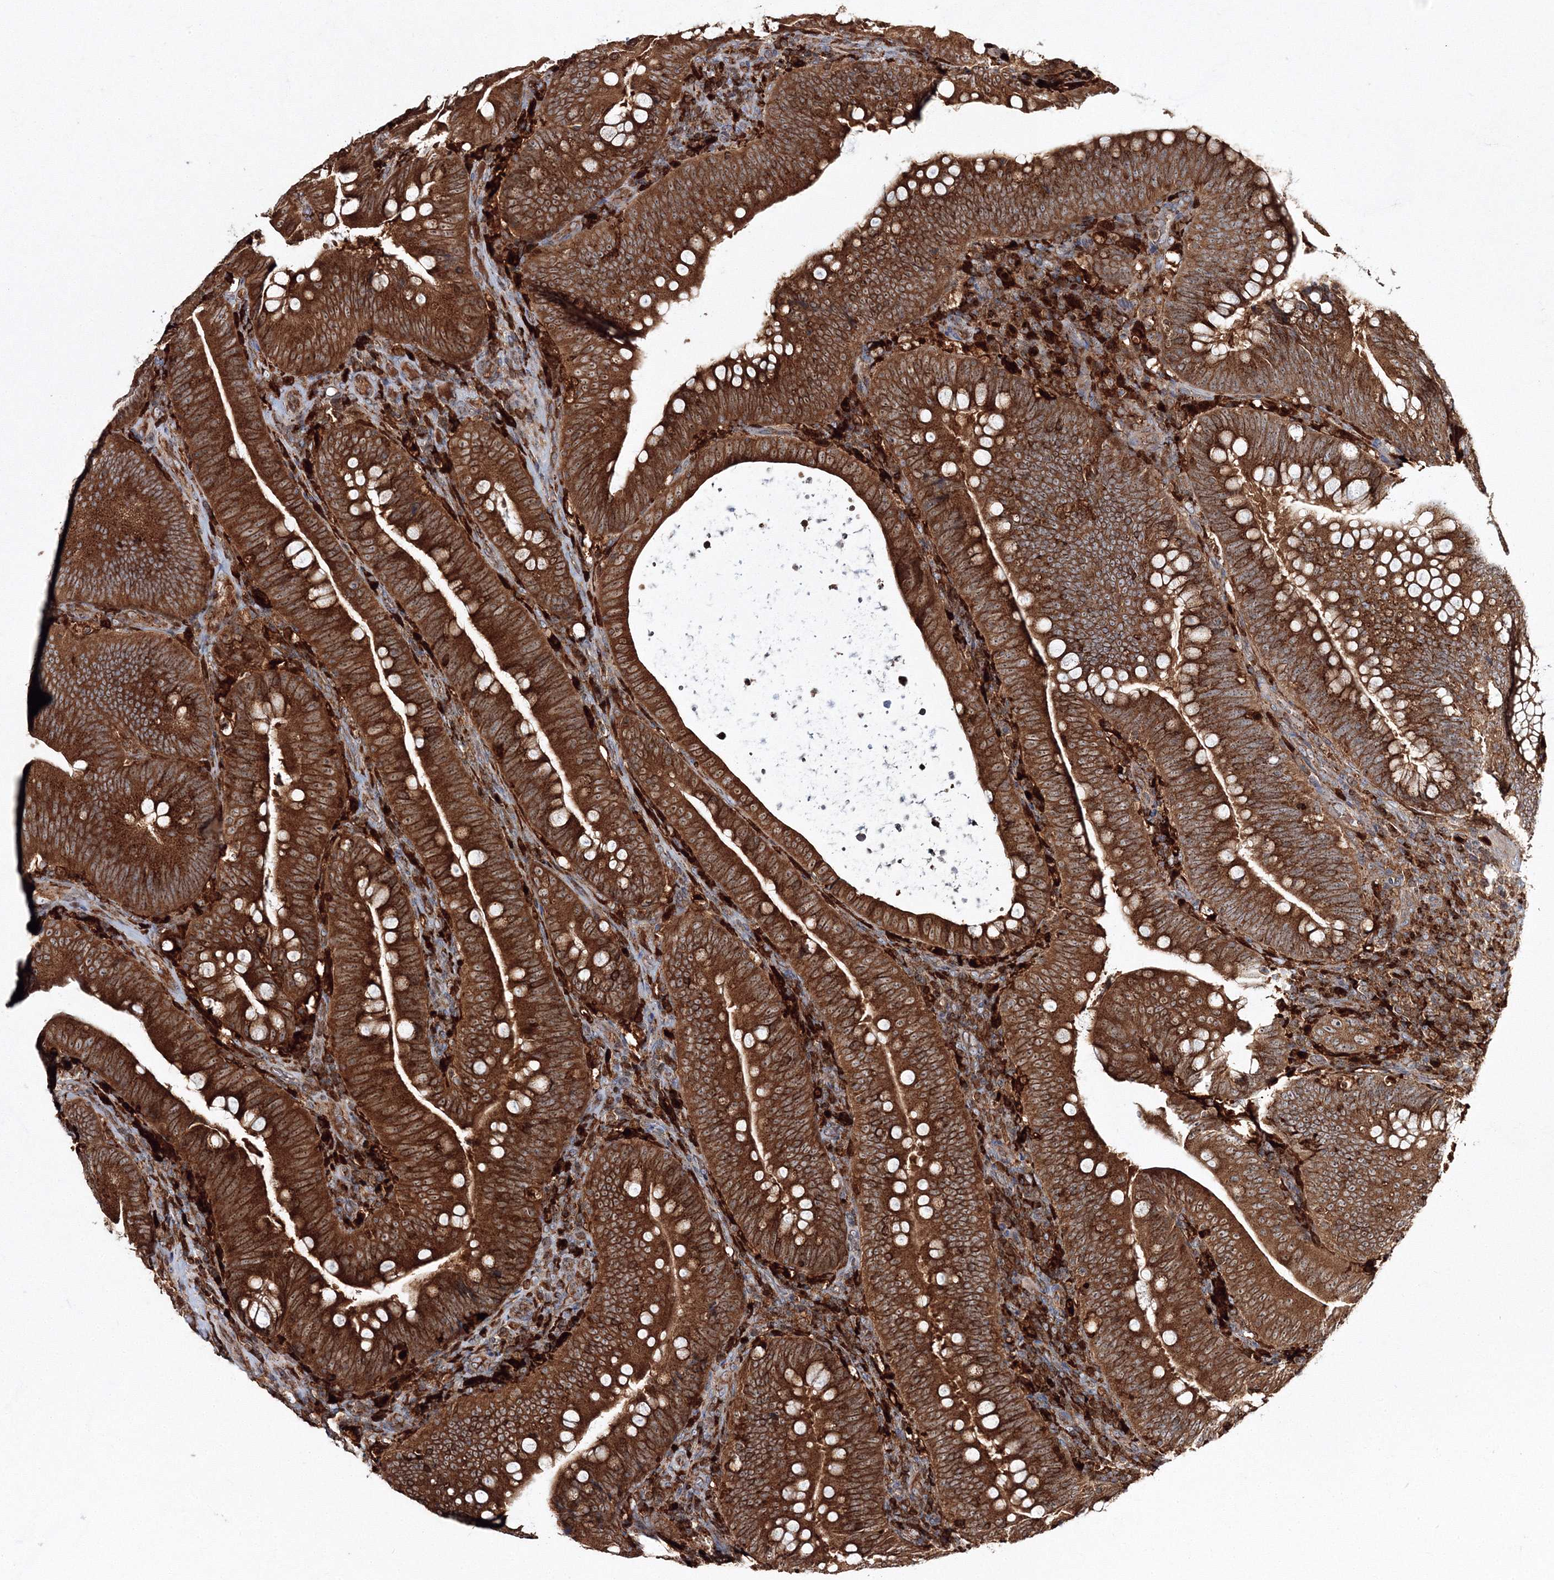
{"staining": {"intensity": "strong", "quantity": ">75%", "location": "cytoplasmic/membranous"}, "tissue": "colorectal cancer", "cell_type": "Tumor cells", "image_type": "cancer", "snomed": [{"axis": "morphology", "description": "Normal tissue, NOS"}, {"axis": "topography", "description": "Colon"}], "caption": "An immunohistochemistry histopathology image of tumor tissue is shown. Protein staining in brown highlights strong cytoplasmic/membranous positivity in colorectal cancer within tumor cells.", "gene": "ARCN1", "patient": {"sex": "female", "age": 82}}